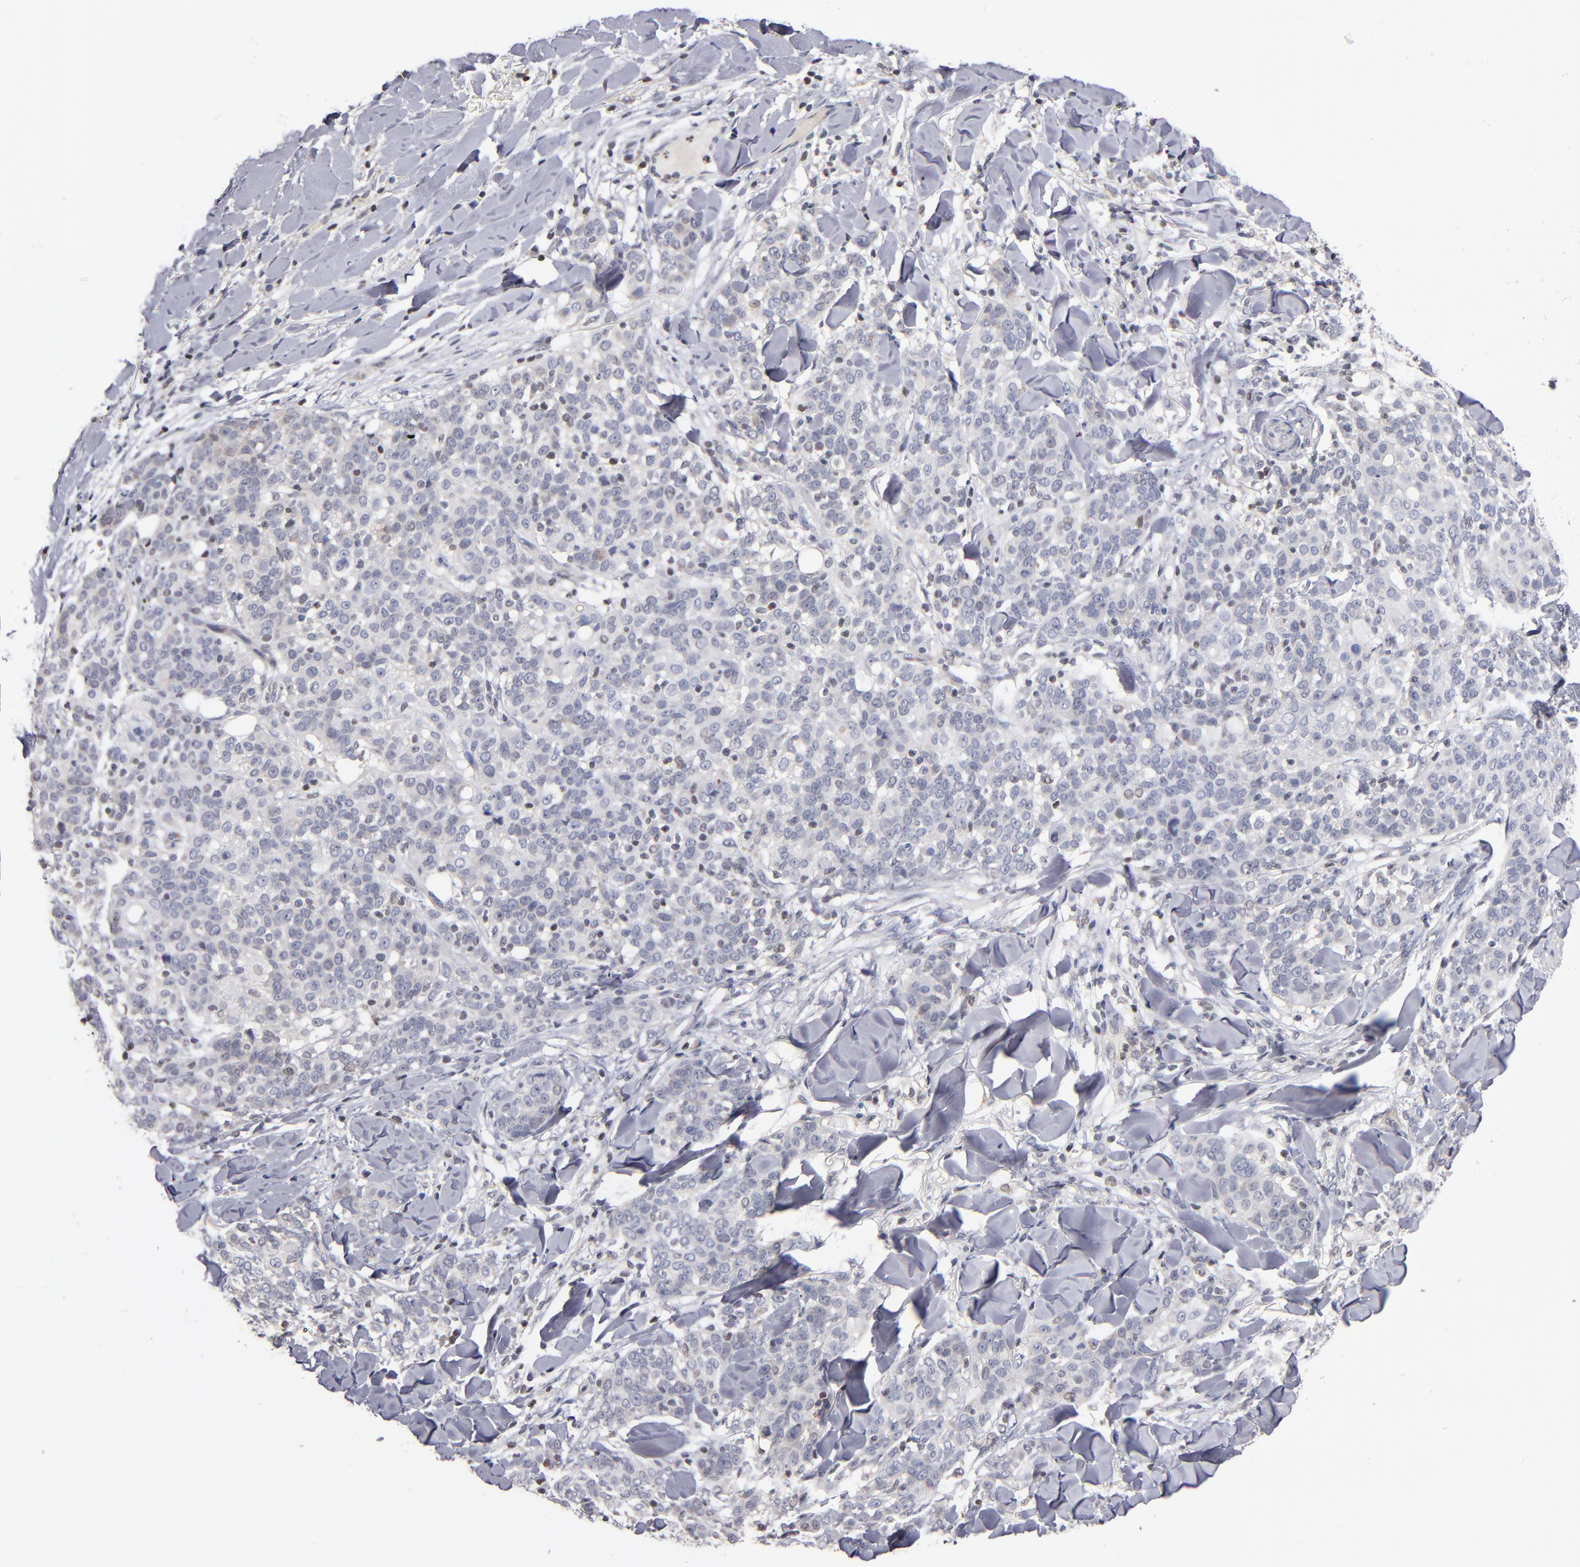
{"staining": {"intensity": "weak", "quantity": "<25%", "location": "nuclear"}, "tissue": "skin cancer", "cell_type": "Tumor cells", "image_type": "cancer", "snomed": [{"axis": "morphology", "description": "Normal tissue, NOS"}, {"axis": "morphology", "description": "Squamous cell carcinoma, NOS"}, {"axis": "topography", "description": "Skin"}], "caption": "The image demonstrates no staining of tumor cells in squamous cell carcinoma (skin). (DAB (3,3'-diaminobenzidine) IHC, high magnification).", "gene": "ODF2", "patient": {"sex": "female", "age": 83}}